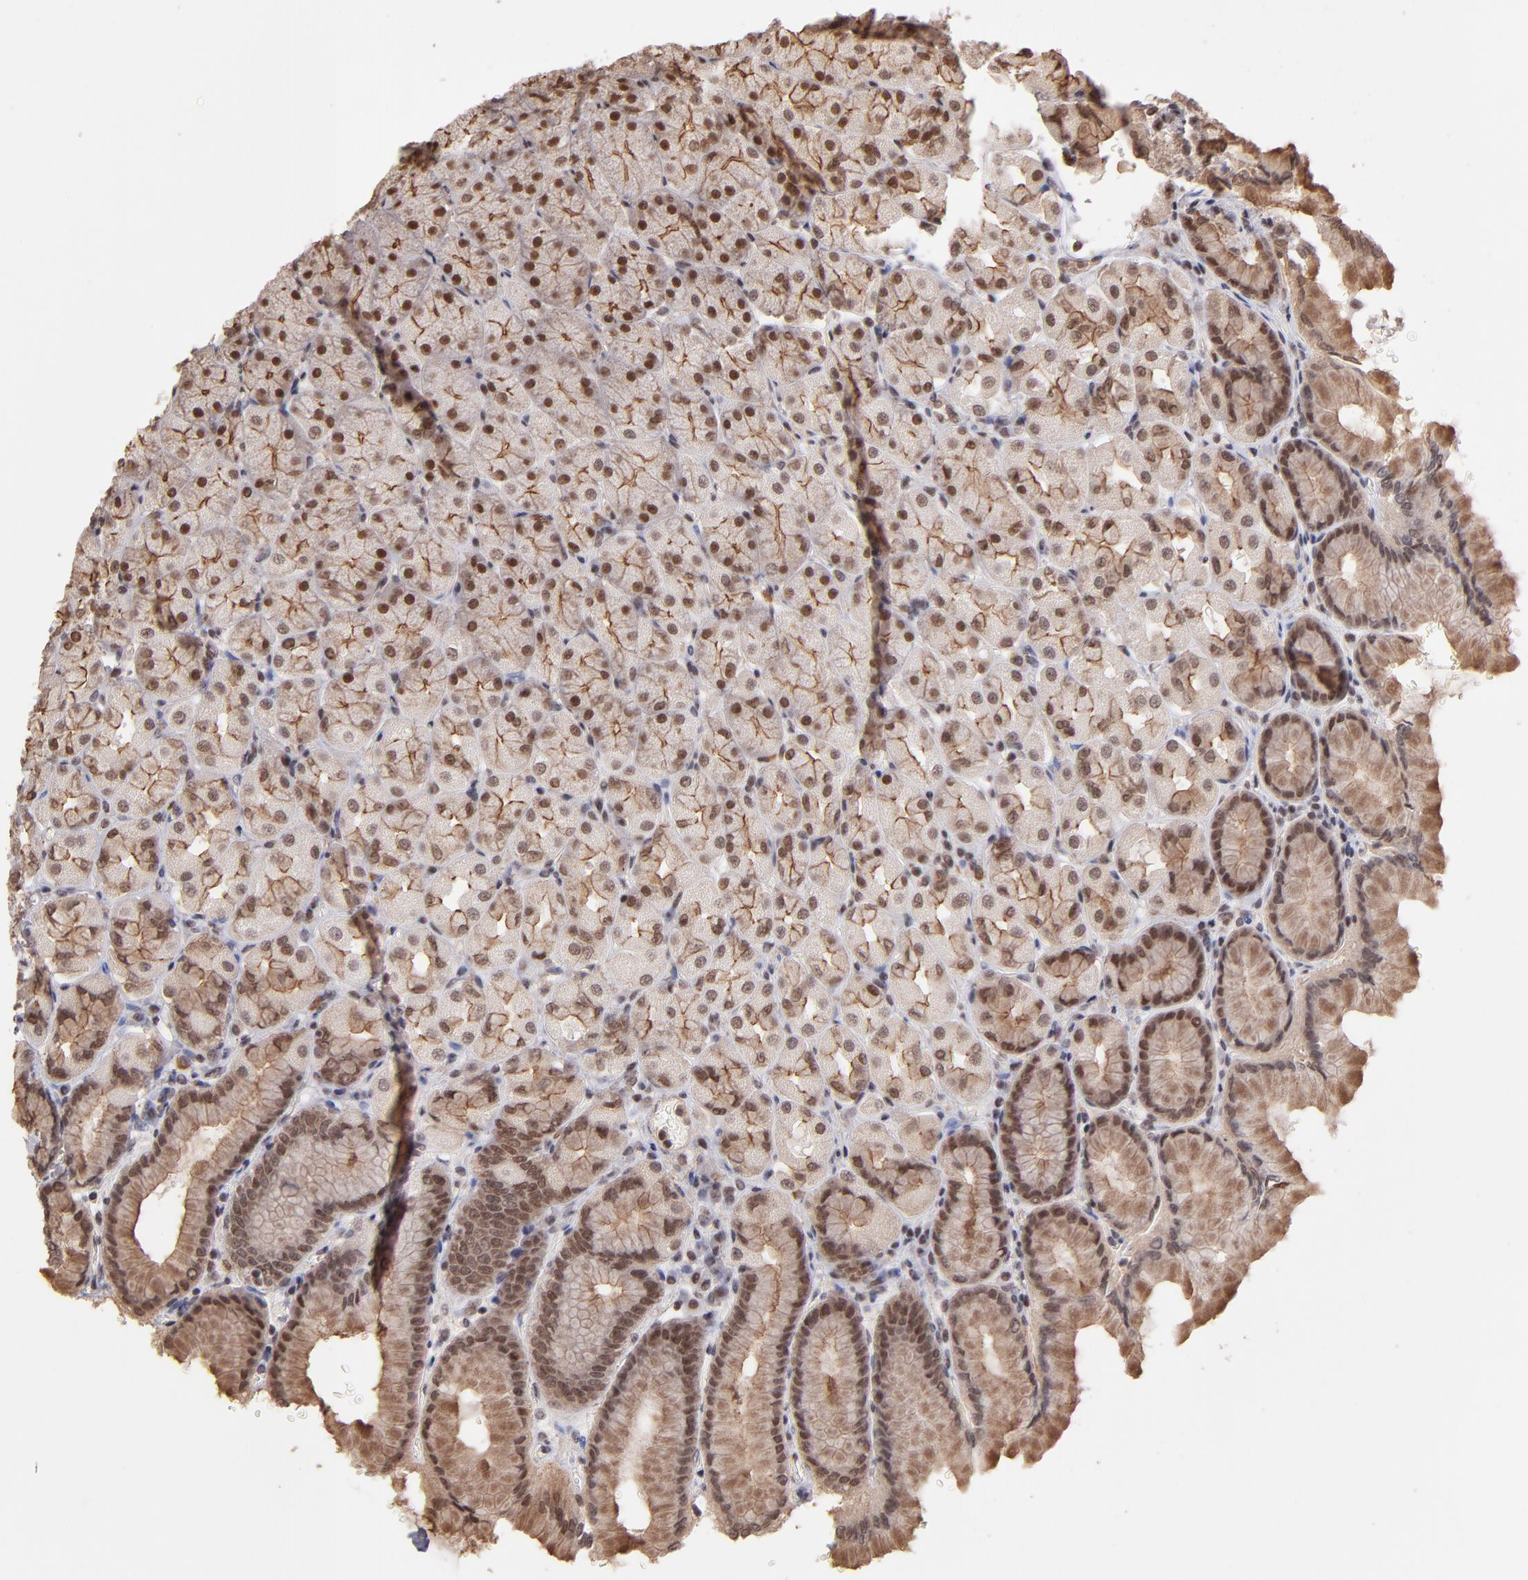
{"staining": {"intensity": "moderate", "quantity": ">75%", "location": "cytoplasmic/membranous,nuclear"}, "tissue": "stomach", "cell_type": "Glandular cells", "image_type": "normal", "snomed": [{"axis": "morphology", "description": "Normal tissue, NOS"}, {"axis": "topography", "description": "Stomach, upper"}], "caption": "A high-resolution image shows immunohistochemistry (IHC) staining of unremarkable stomach, which exhibits moderate cytoplasmic/membranous,nuclear positivity in approximately >75% of glandular cells. The staining is performed using DAB brown chromogen to label protein expression. The nuclei are counter-stained blue using hematoxylin.", "gene": "TERF2", "patient": {"sex": "female", "age": 56}}